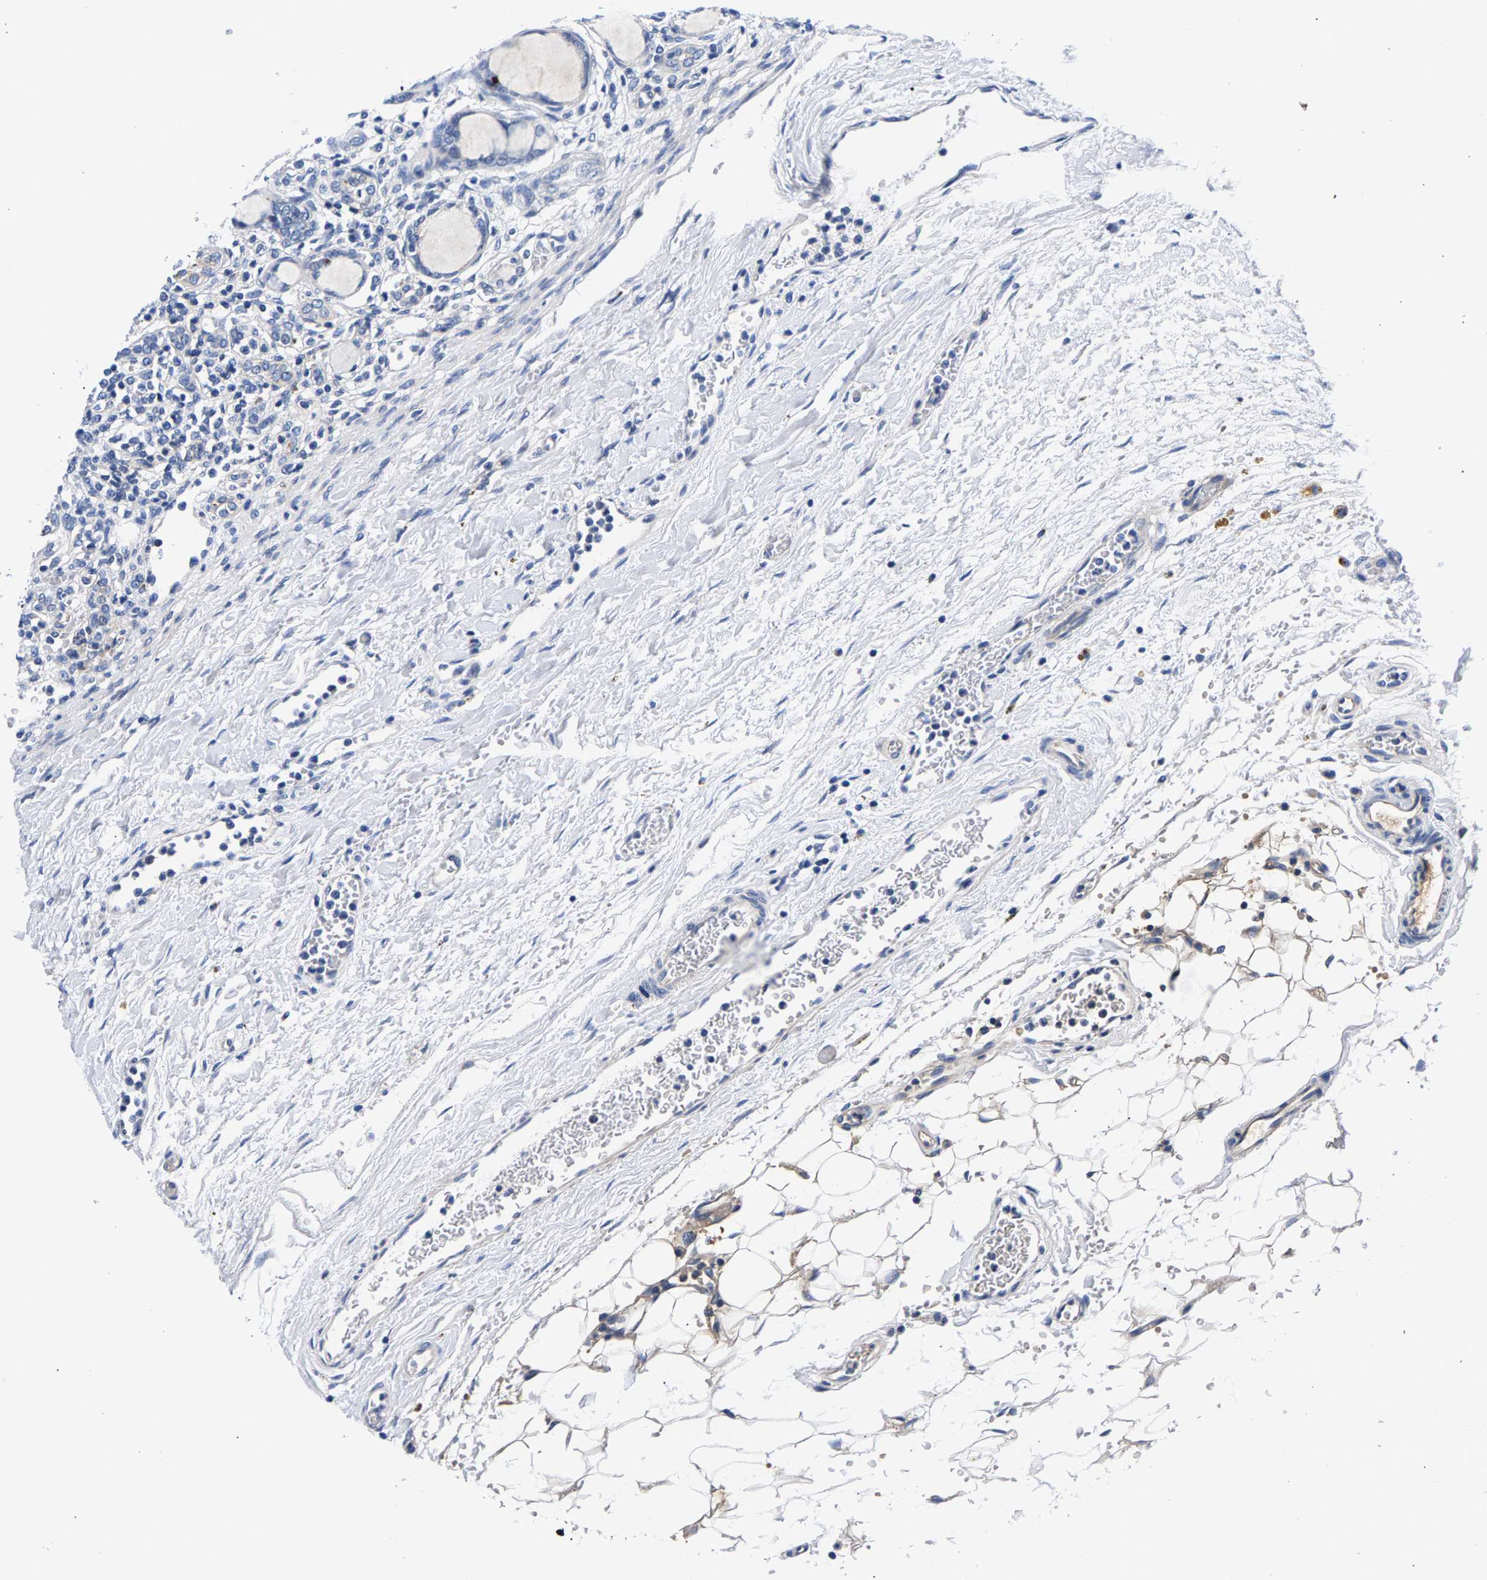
{"staining": {"intensity": "negative", "quantity": "none", "location": "none"}, "tissue": "kidney", "cell_type": "Cells in glomeruli", "image_type": "normal", "snomed": [{"axis": "morphology", "description": "Normal tissue, NOS"}, {"axis": "topography", "description": "Kidney"}], "caption": "An IHC micrograph of normal kidney is shown. There is no staining in cells in glomeruli of kidney. (Immunohistochemistry (ihc), brightfield microscopy, high magnification).", "gene": "P2RY4", "patient": {"sex": "male", "age": 7}}